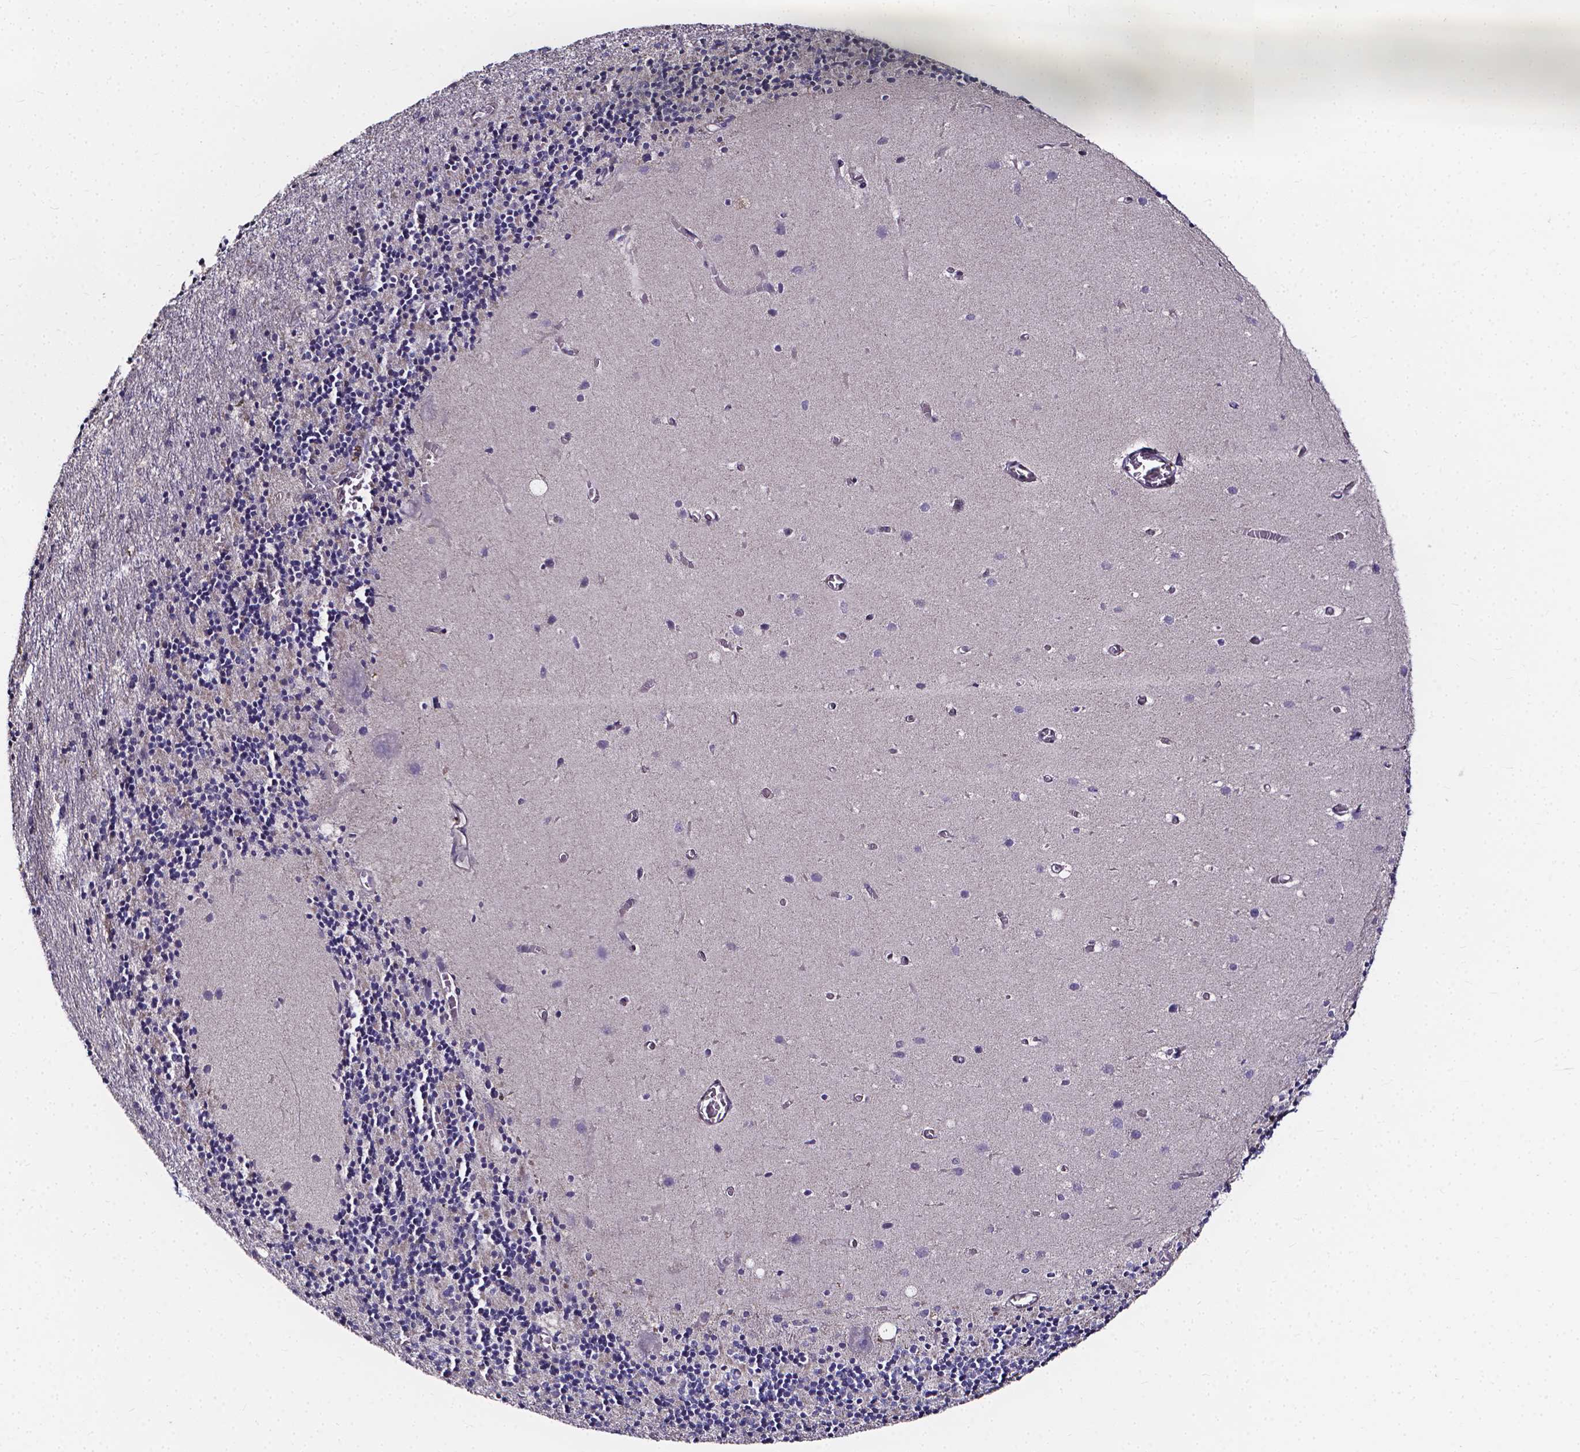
{"staining": {"intensity": "negative", "quantity": "none", "location": "none"}, "tissue": "cerebellum", "cell_type": "Cells in granular layer", "image_type": "normal", "snomed": [{"axis": "morphology", "description": "Normal tissue, NOS"}, {"axis": "topography", "description": "Cerebellum"}], "caption": "The image exhibits no staining of cells in granular layer in benign cerebellum. (DAB immunohistochemistry (IHC), high magnification).", "gene": "THEMIS", "patient": {"sex": "male", "age": 70}}